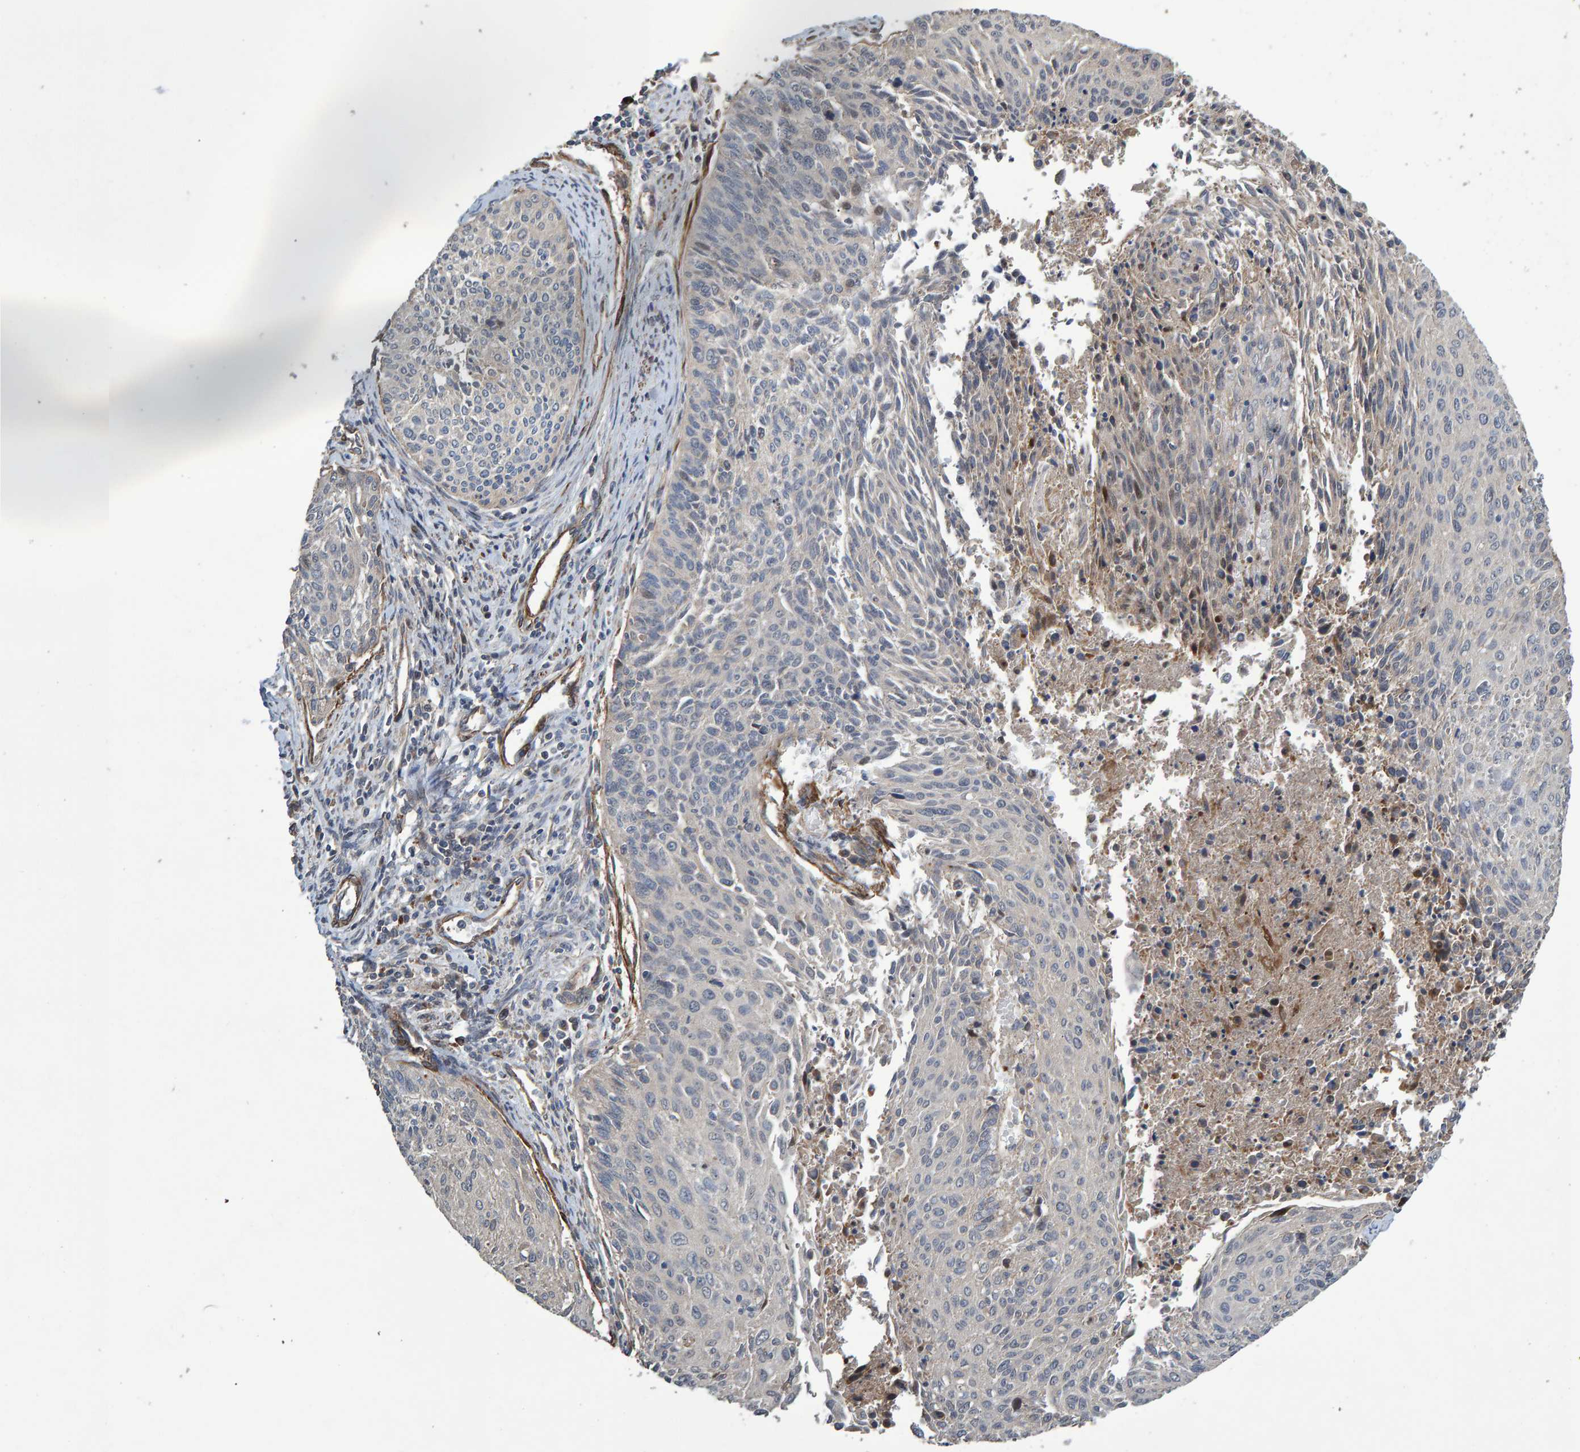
{"staining": {"intensity": "weak", "quantity": "<25%", "location": "cytoplasmic/membranous"}, "tissue": "cervical cancer", "cell_type": "Tumor cells", "image_type": "cancer", "snomed": [{"axis": "morphology", "description": "Squamous cell carcinoma, NOS"}, {"axis": "topography", "description": "Cervix"}], "caption": "A high-resolution histopathology image shows immunohistochemistry (IHC) staining of cervical cancer (squamous cell carcinoma), which exhibits no significant positivity in tumor cells. (Stains: DAB (3,3'-diaminobenzidine) immunohistochemistry (IHC) with hematoxylin counter stain, Microscopy: brightfield microscopy at high magnification).", "gene": "SLIT2", "patient": {"sex": "female", "age": 55}}